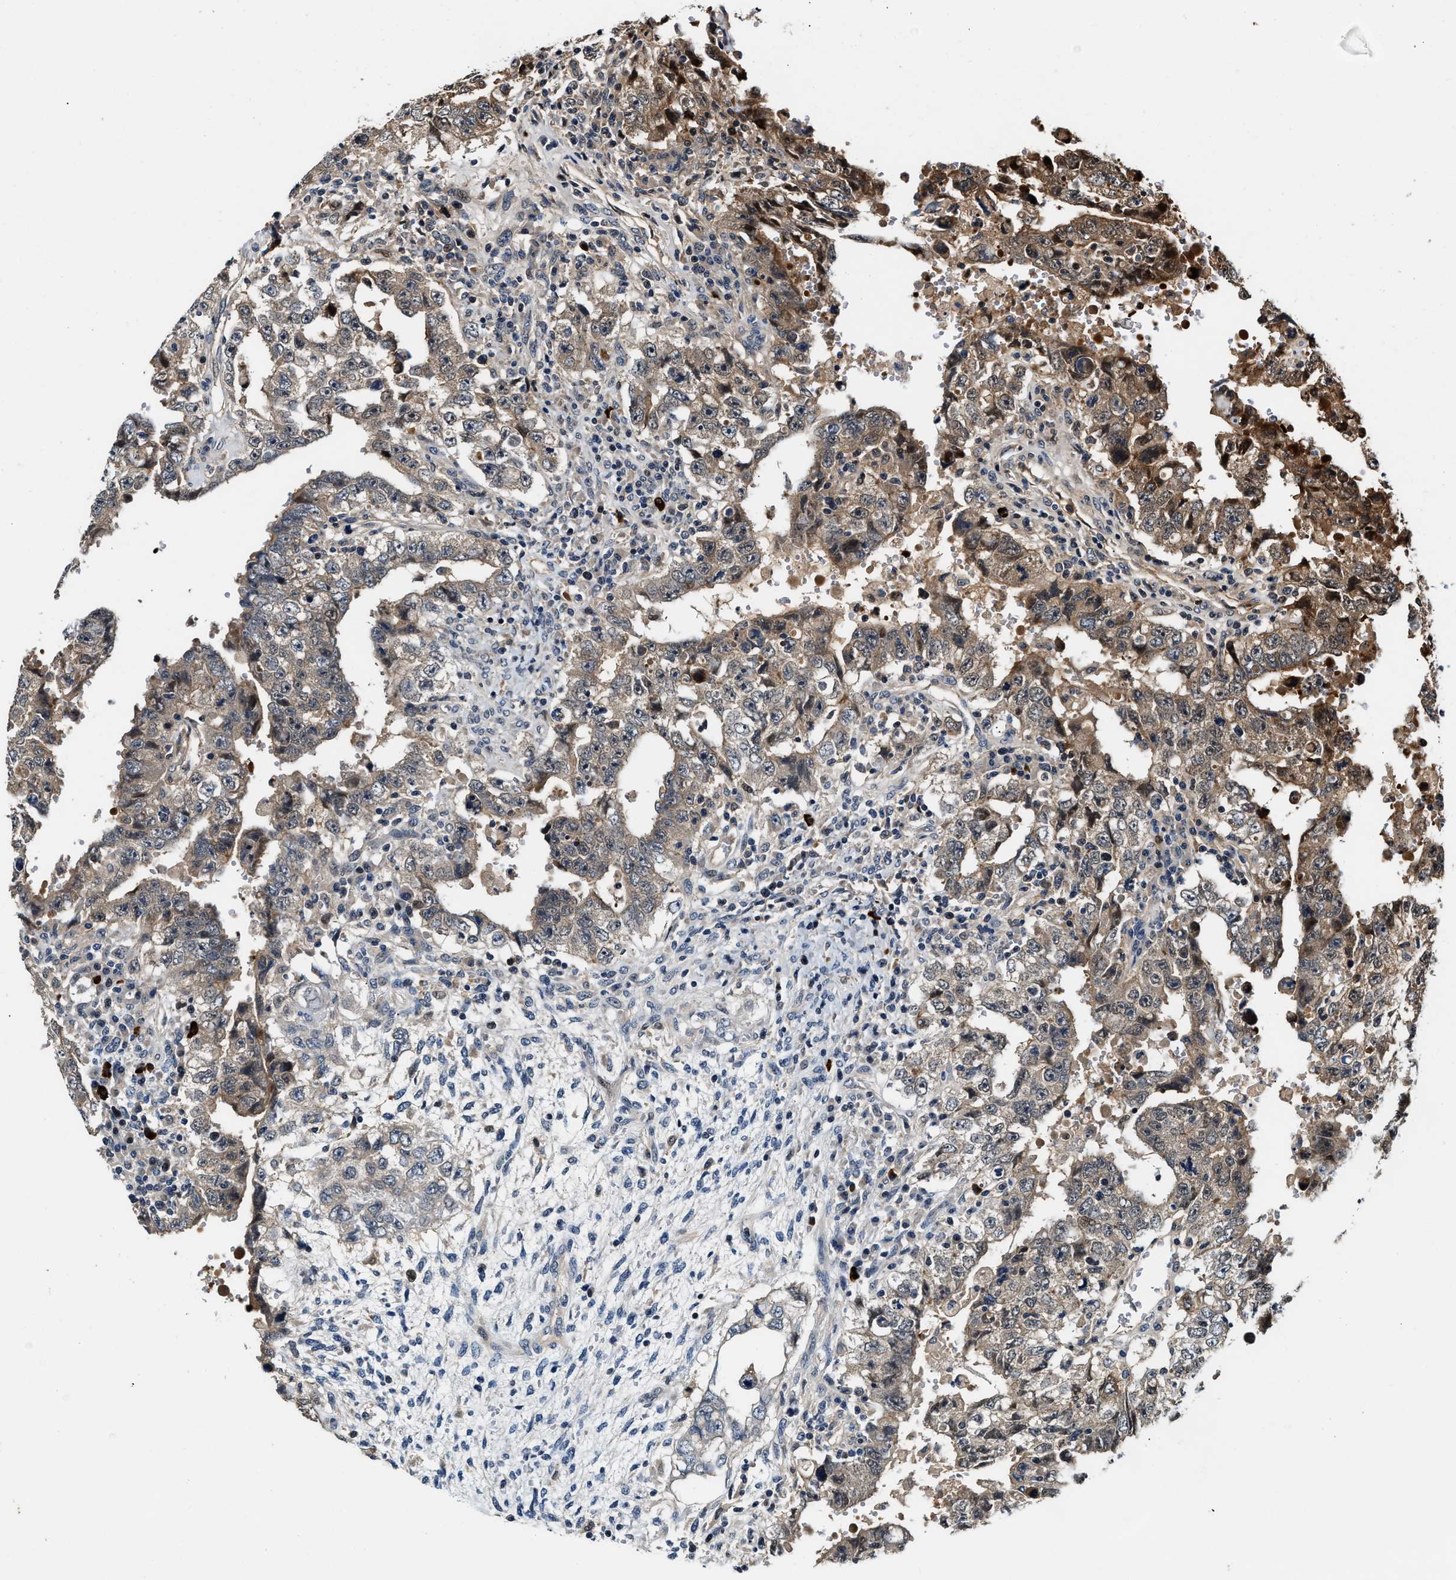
{"staining": {"intensity": "weak", "quantity": "25%-75%", "location": "cytoplasmic/membranous"}, "tissue": "testis cancer", "cell_type": "Tumor cells", "image_type": "cancer", "snomed": [{"axis": "morphology", "description": "Carcinoma, Embryonal, NOS"}, {"axis": "topography", "description": "Testis"}], "caption": "Embryonal carcinoma (testis) was stained to show a protein in brown. There is low levels of weak cytoplasmic/membranous expression in approximately 25%-75% of tumor cells.", "gene": "TUT7", "patient": {"sex": "male", "age": 26}}